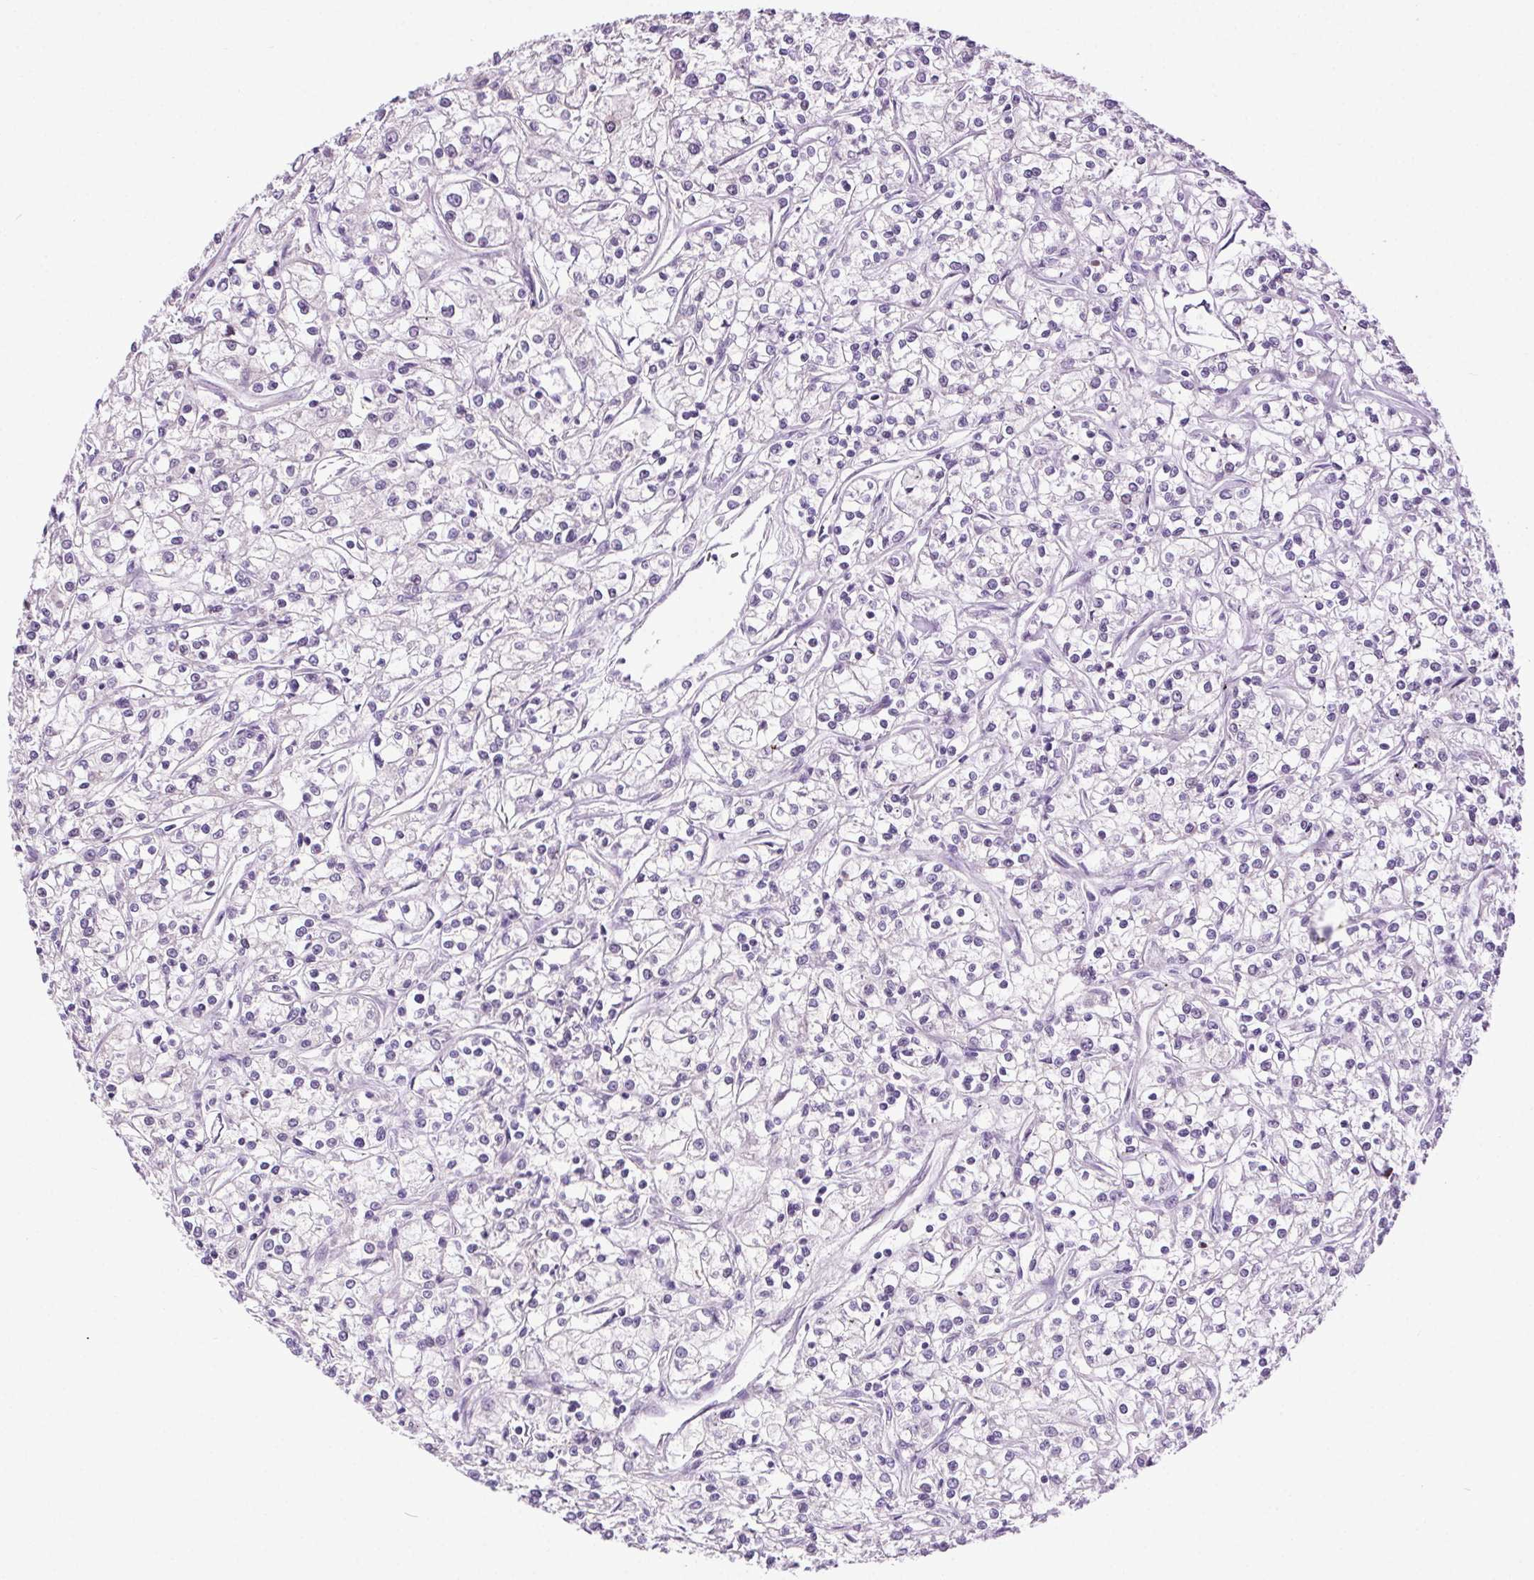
{"staining": {"intensity": "negative", "quantity": "none", "location": "none"}, "tissue": "renal cancer", "cell_type": "Tumor cells", "image_type": "cancer", "snomed": [{"axis": "morphology", "description": "Adenocarcinoma, NOS"}, {"axis": "topography", "description": "Kidney"}], "caption": "A histopathology image of human renal adenocarcinoma is negative for staining in tumor cells. (Brightfield microscopy of DAB (3,3'-diaminobenzidine) immunohistochemistry (IHC) at high magnification).", "gene": "SYT11", "patient": {"sex": "female", "age": 59}}